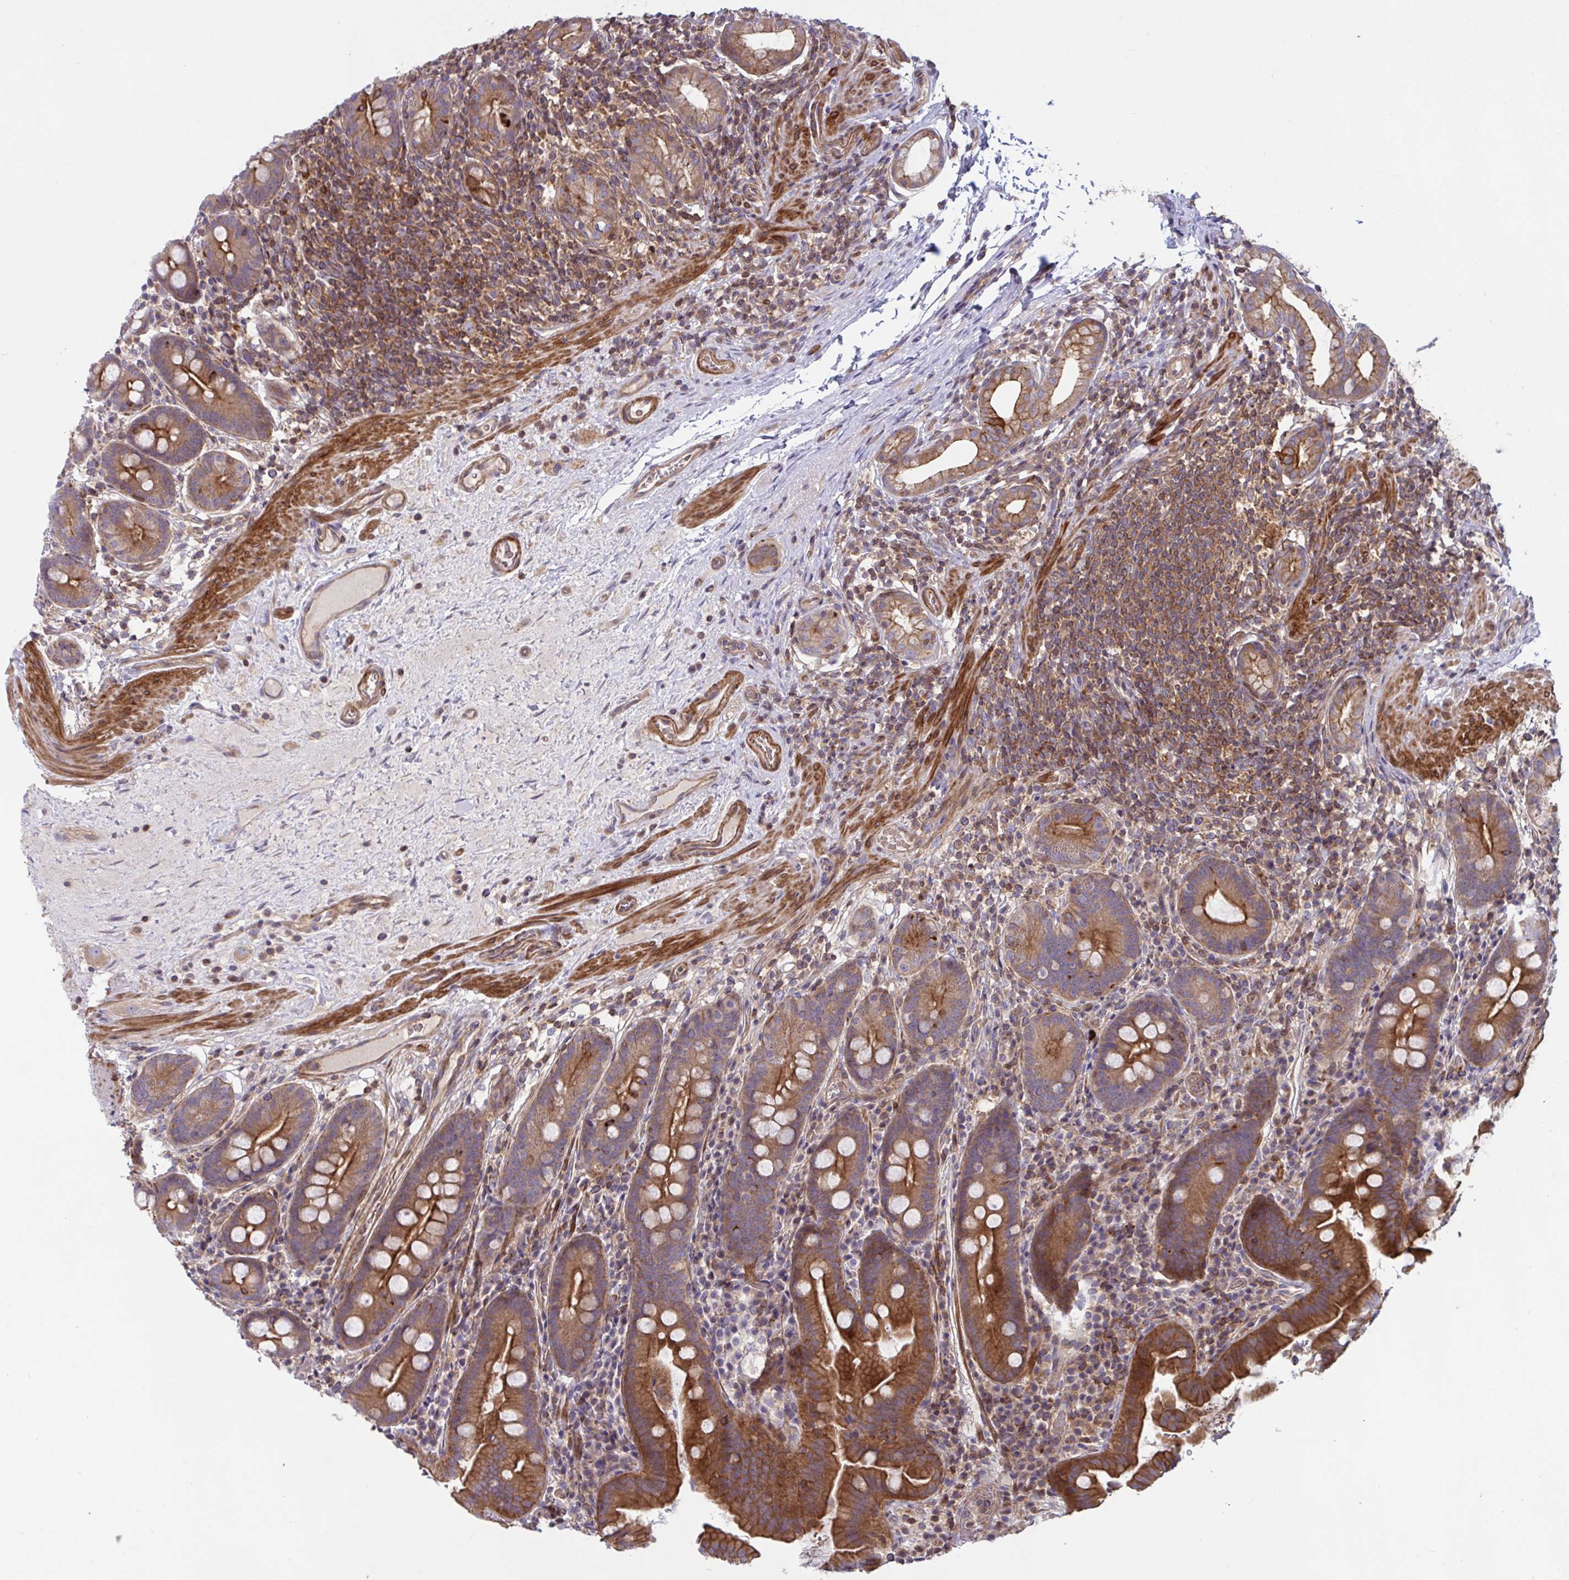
{"staining": {"intensity": "strong", "quantity": ">75%", "location": "cytoplasmic/membranous"}, "tissue": "small intestine", "cell_type": "Glandular cells", "image_type": "normal", "snomed": [{"axis": "morphology", "description": "Normal tissue, NOS"}, {"axis": "topography", "description": "Small intestine"}], "caption": "IHC of benign human small intestine displays high levels of strong cytoplasmic/membranous staining in approximately >75% of glandular cells.", "gene": "TANK", "patient": {"sex": "male", "age": 26}}